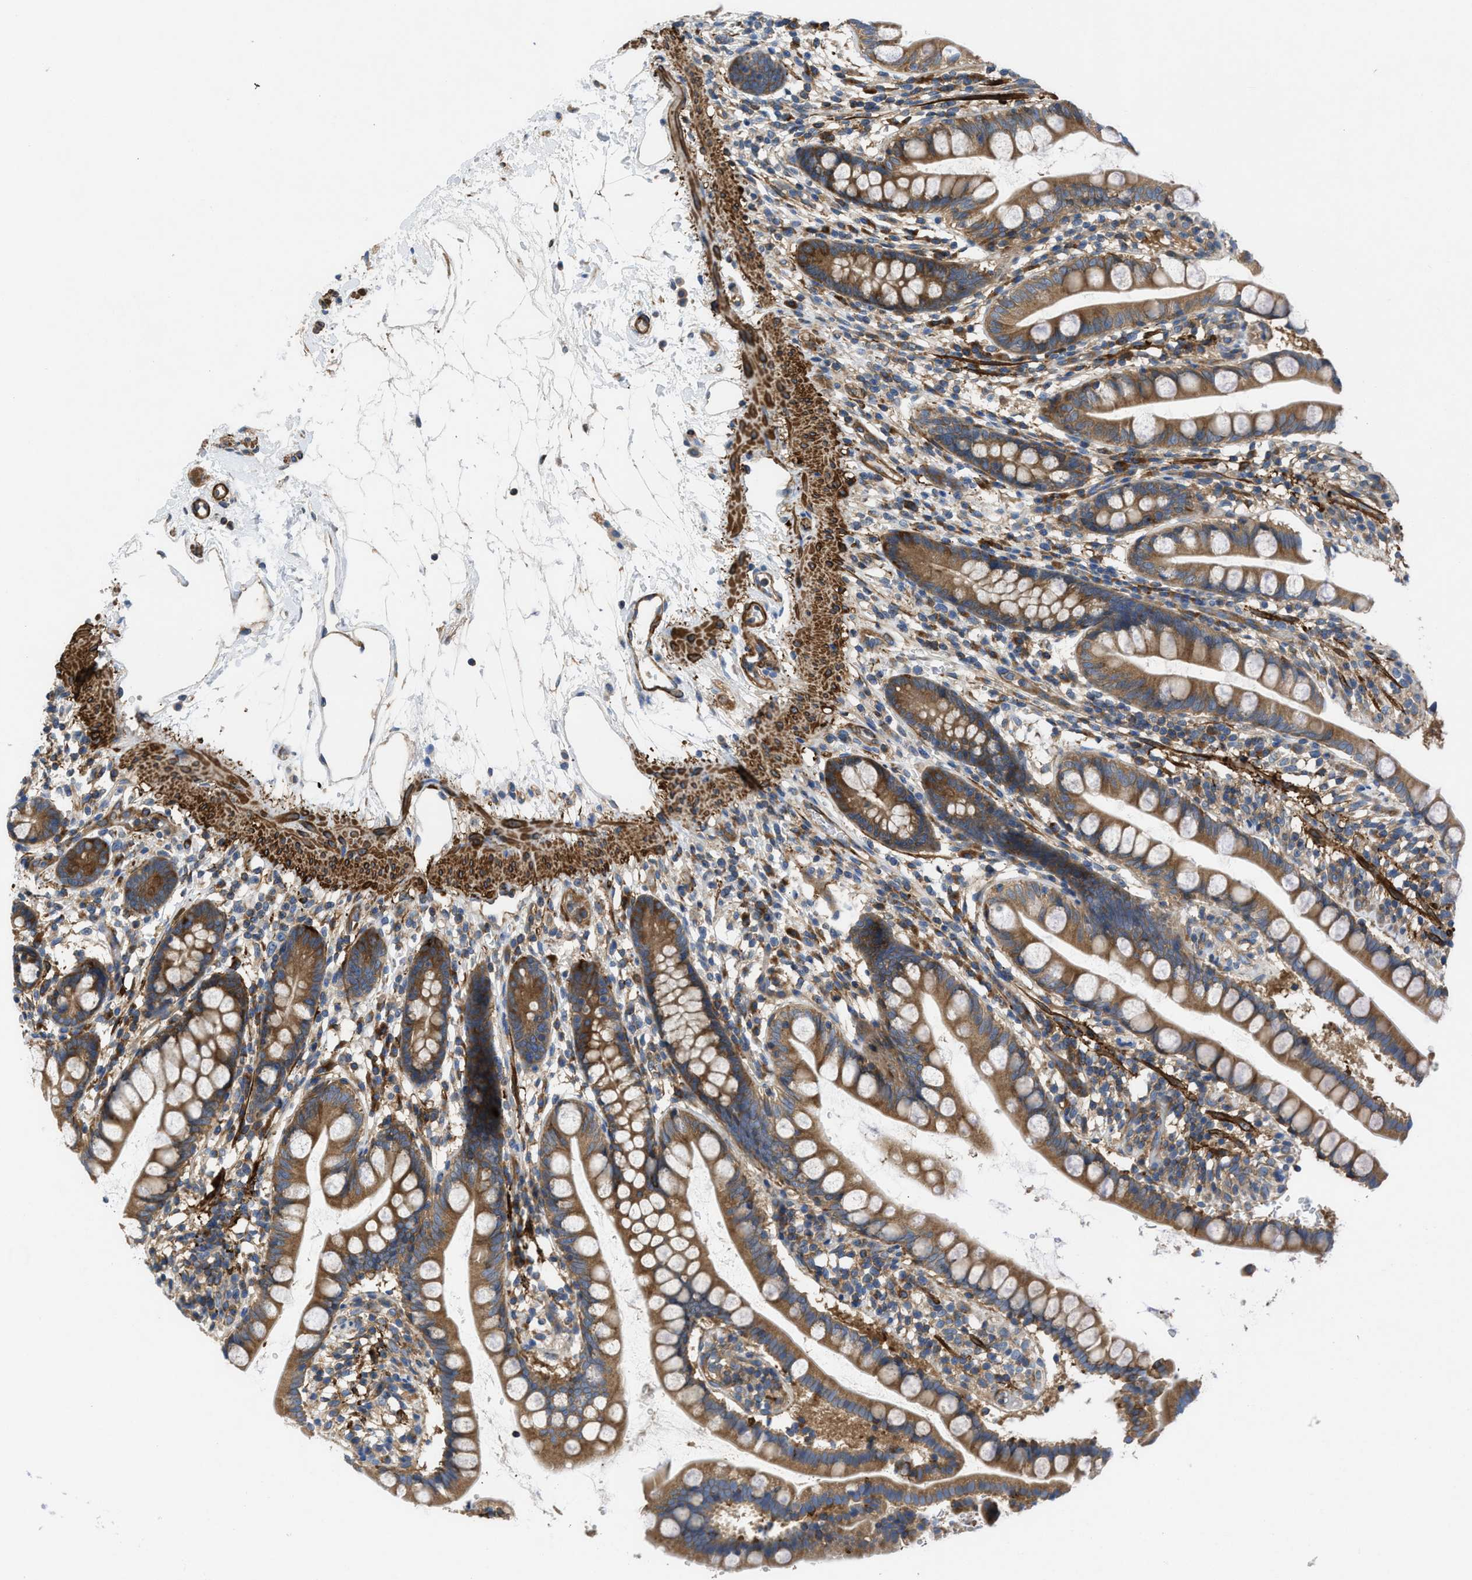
{"staining": {"intensity": "moderate", "quantity": ">75%", "location": "cytoplasmic/membranous"}, "tissue": "small intestine", "cell_type": "Glandular cells", "image_type": "normal", "snomed": [{"axis": "morphology", "description": "Normal tissue, NOS"}, {"axis": "topography", "description": "Small intestine"}], "caption": "The image displays immunohistochemical staining of normal small intestine. There is moderate cytoplasmic/membranous staining is appreciated in about >75% of glandular cells.", "gene": "CHKB", "patient": {"sex": "female", "age": 84}}